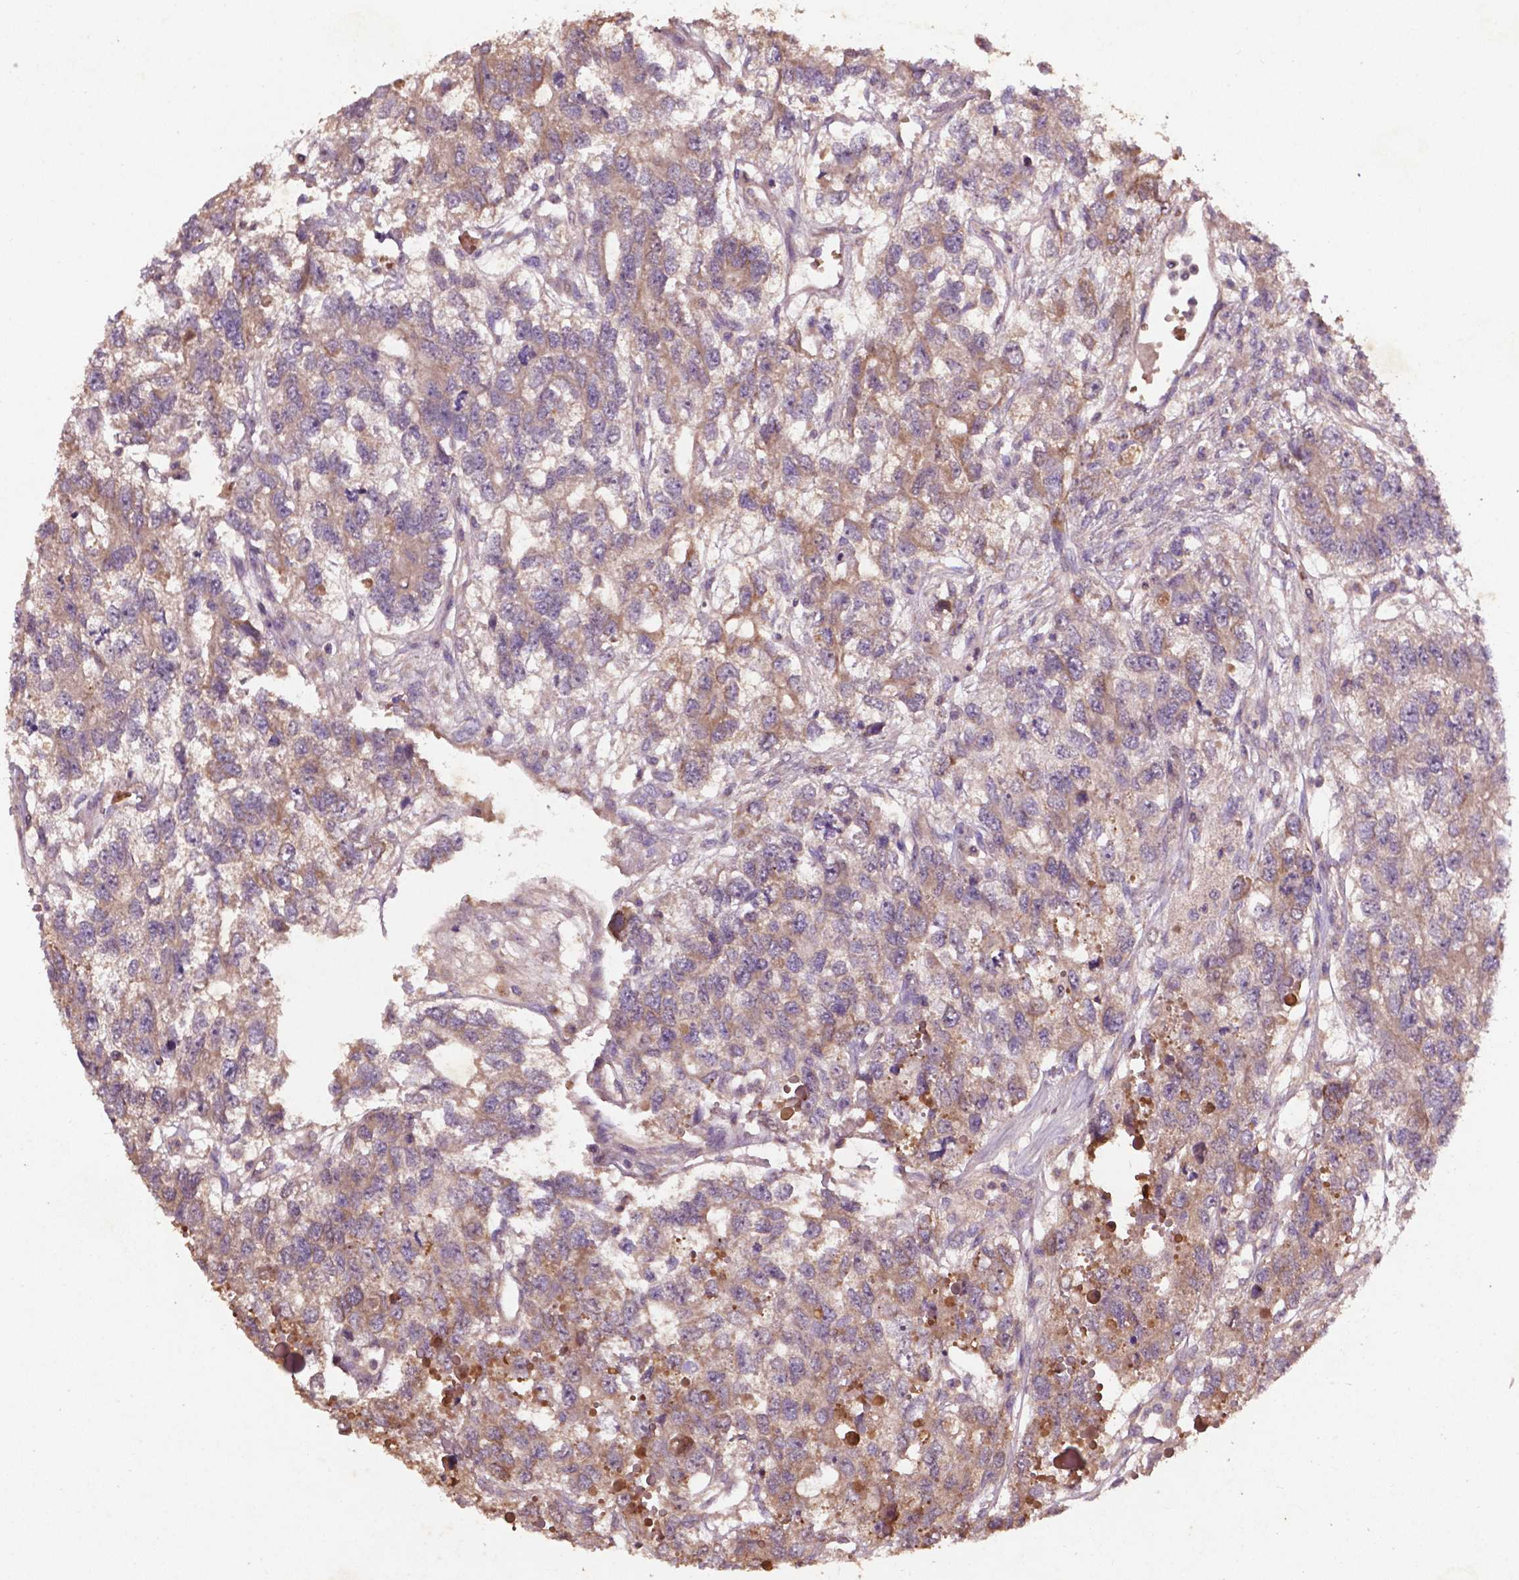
{"staining": {"intensity": "moderate", "quantity": ">75%", "location": "cytoplasmic/membranous"}, "tissue": "testis cancer", "cell_type": "Tumor cells", "image_type": "cancer", "snomed": [{"axis": "morphology", "description": "Seminoma, NOS"}, {"axis": "topography", "description": "Testis"}], "caption": "Moderate cytoplasmic/membranous positivity is present in approximately >75% of tumor cells in testis seminoma.", "gene": "COQ2", "patient": {"sex": "male", "age": 52}}